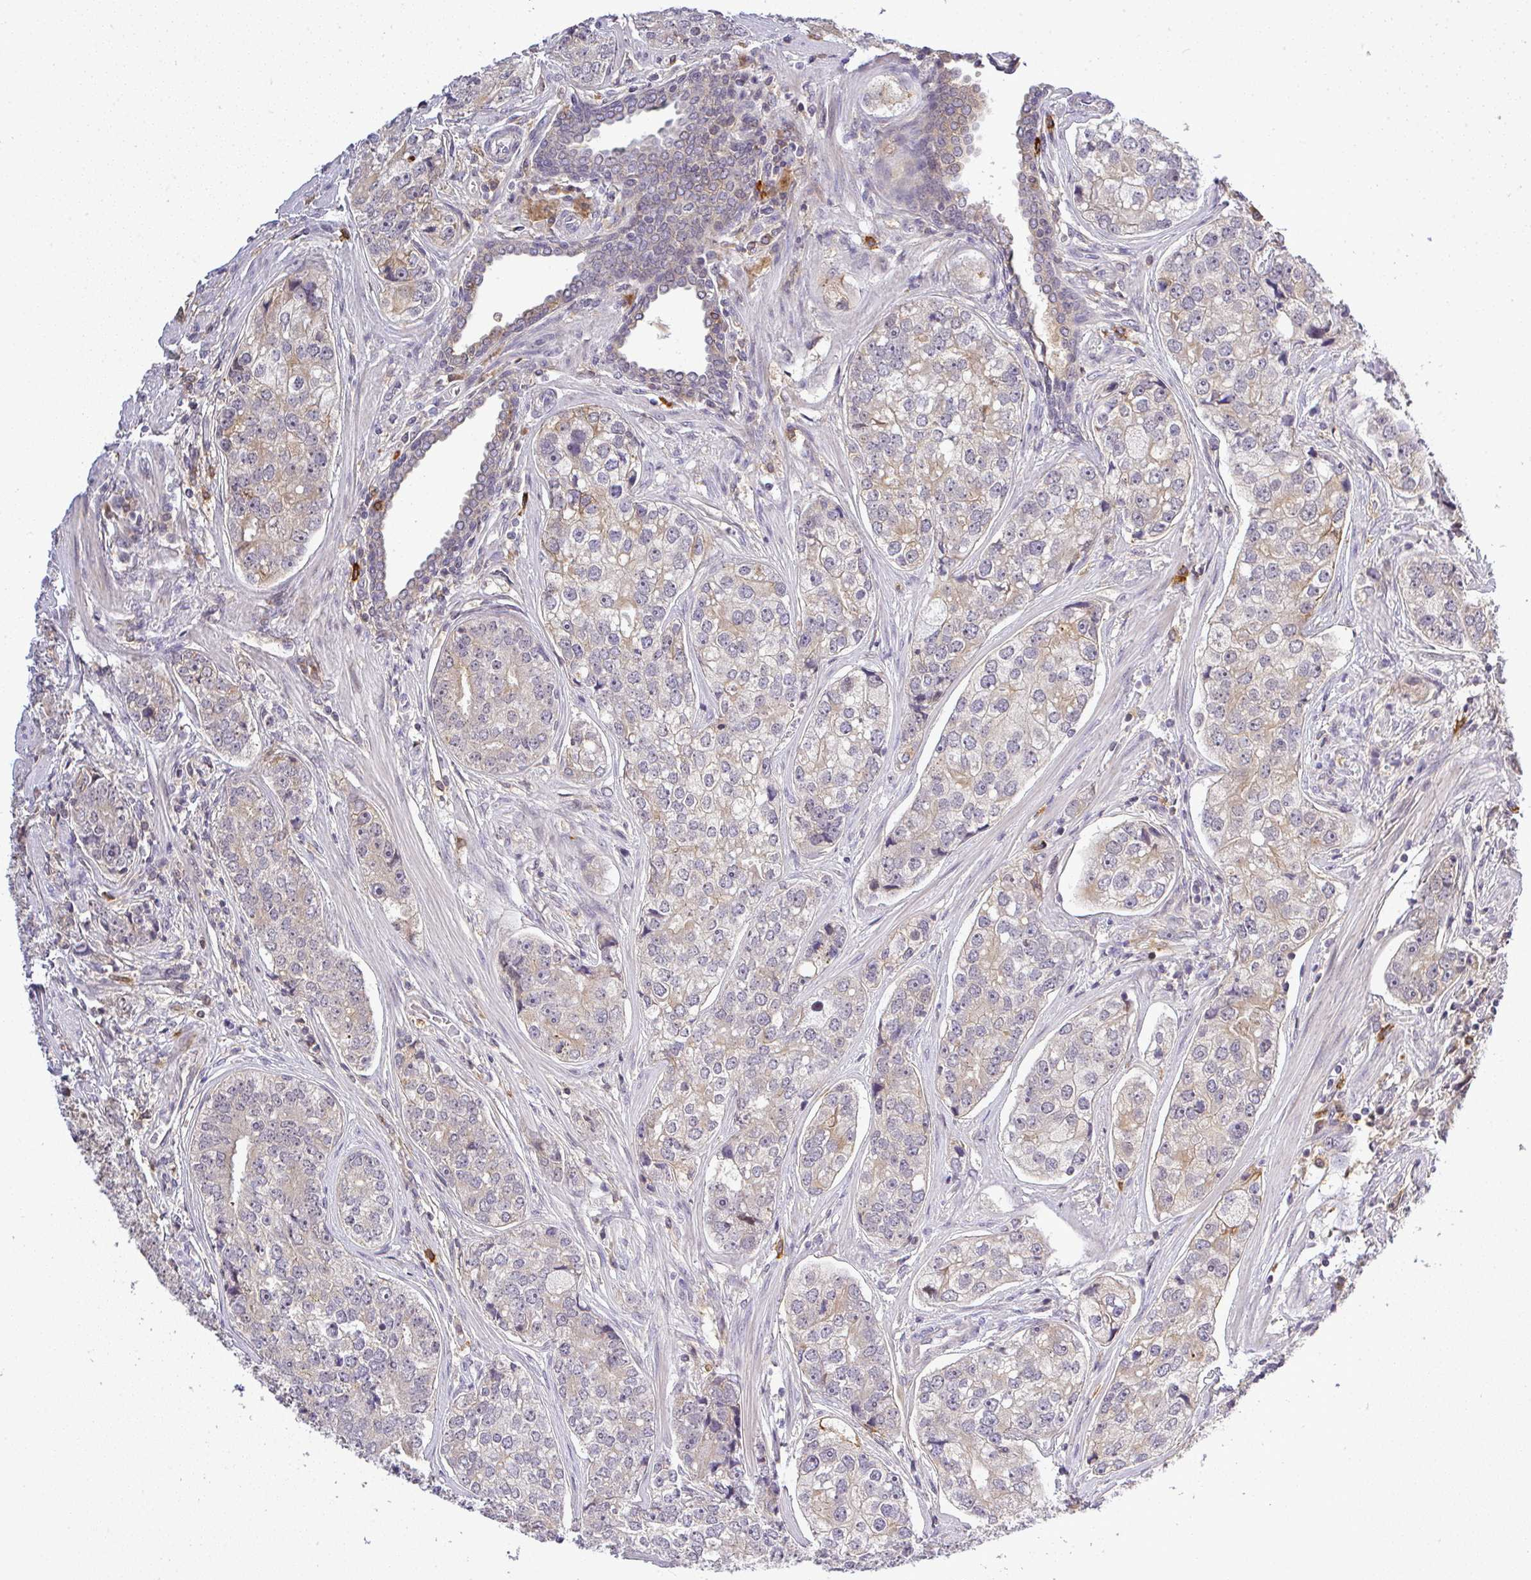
{"staining": {"intensity": "weak", "quantity": "<25%", "location": "cytoplasmic/membranous"}, "tissue": "prostate cancer", "cell_type": "Tumor cells", "image_type": "cancer", "snomed": [{"axis": "morphology", "description": "Adenocarcinoma, High grade"}, {"axis": "topography", "description": "Prostate"}], "caption": "Immunohistochemistry (IHC) micrograph of neoplastic tissue: human prostate cancer stained with DAB (3,3'-diaminobenzidine) demonstrates no significant protein positivity in tumor cells. The staining was performed using DAB to visualize the protein expression in brown, while the nuclei were stained in blue with hematoxylin (Magnification: 20x).", "gene": "FAM153A", "patient": {"sex": "male", "age": 60}}